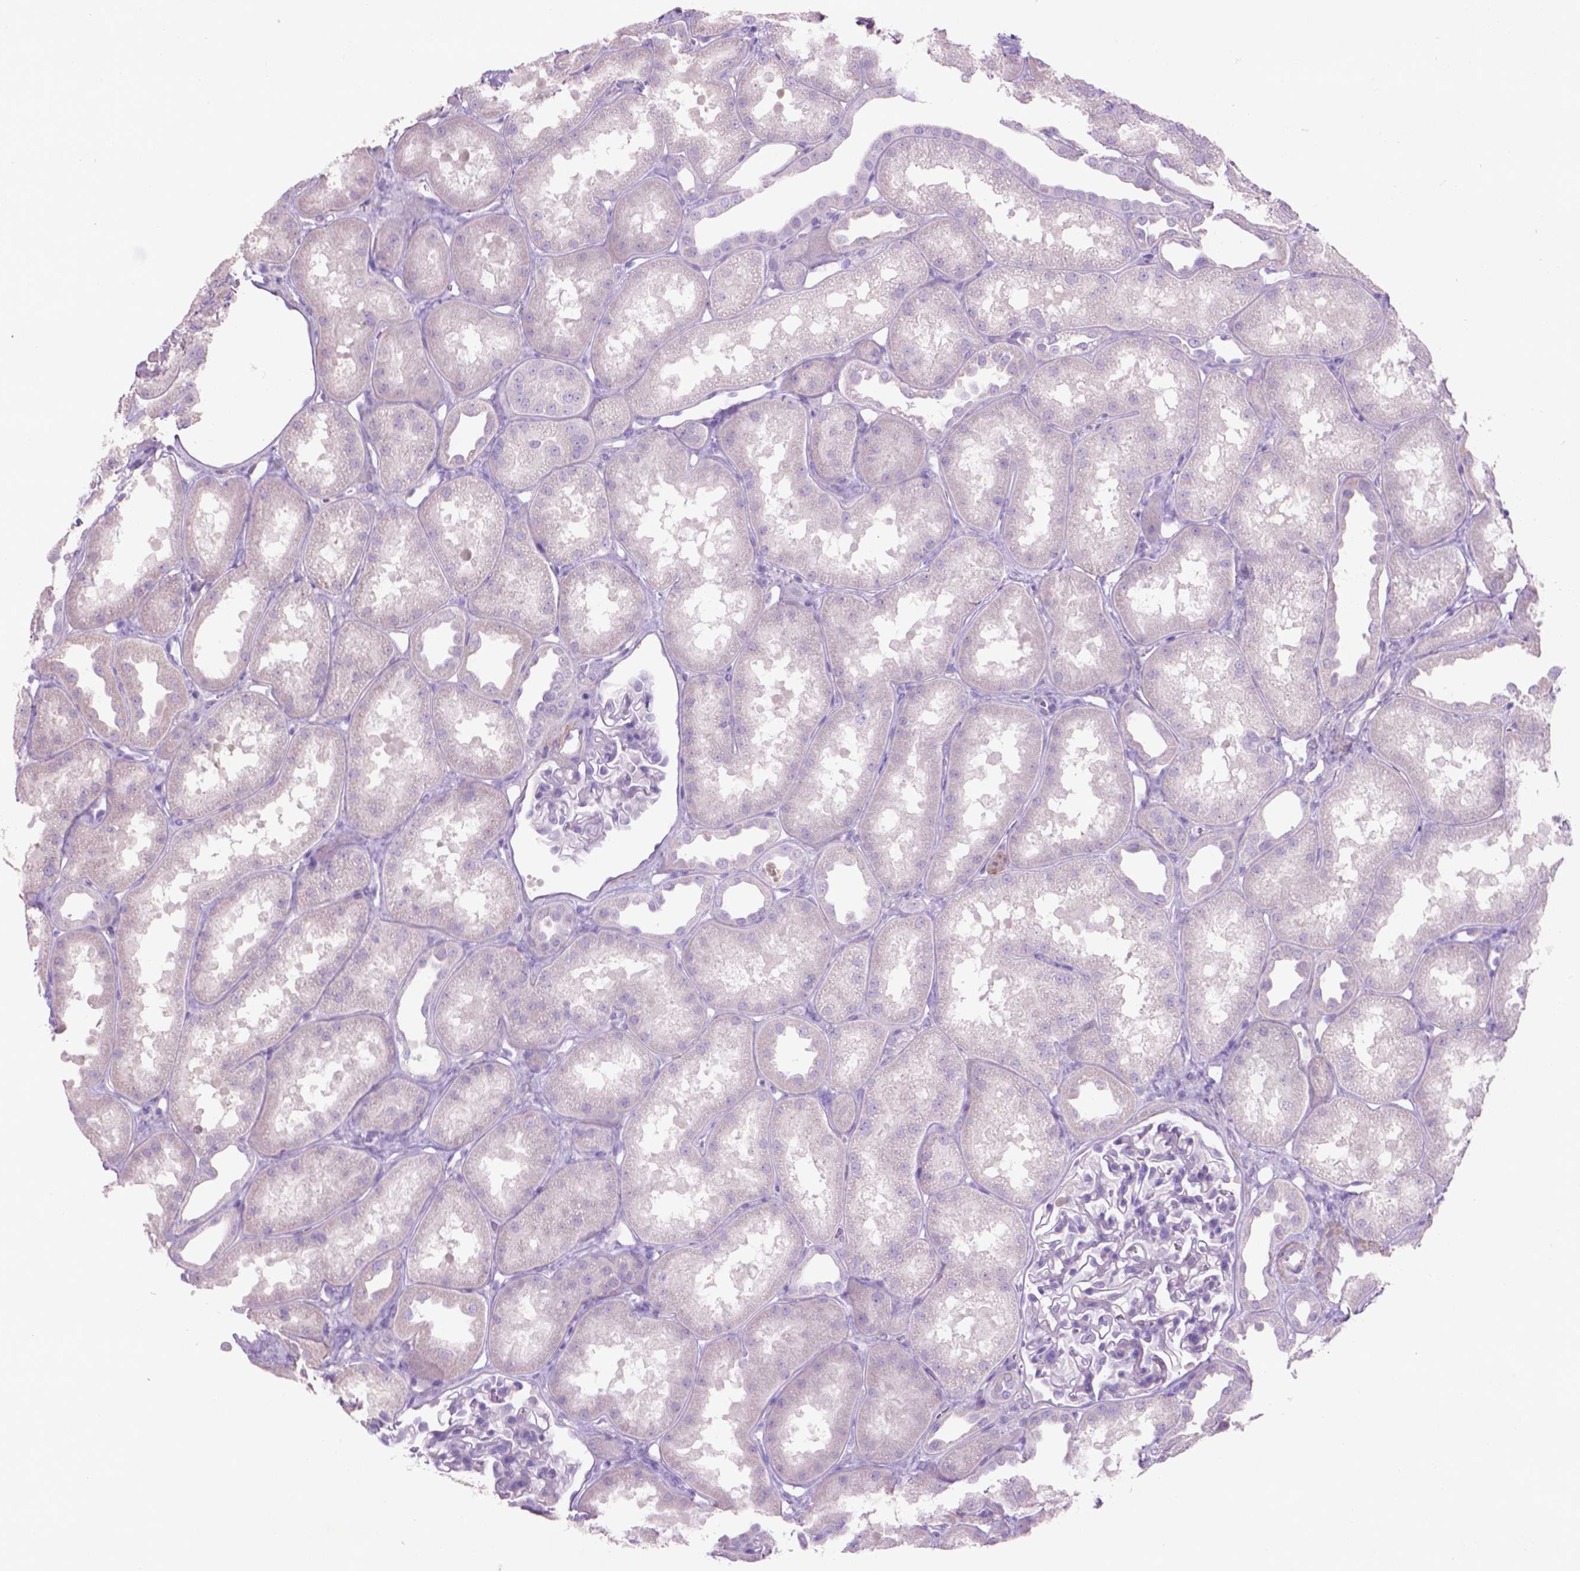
{"staining": {"intensity": "negative", "quantity": "none", "location": "none"}, "tissue": "kidney", "cell_type": "Cells in glomeruli", "image_type": "normal", "snomed": [{"axis": "morphology", "description": "Normal tissue, NOS"}, {"axis": "topography", "description": "Kidney"}], "caption": "This is a micrograph of immunohistochemistry staining of unremarkable kidney, which shows no positivity in cells in glomeruli.", "gene": "AQP10", "patient": {"sex": "male", "age": 61}}